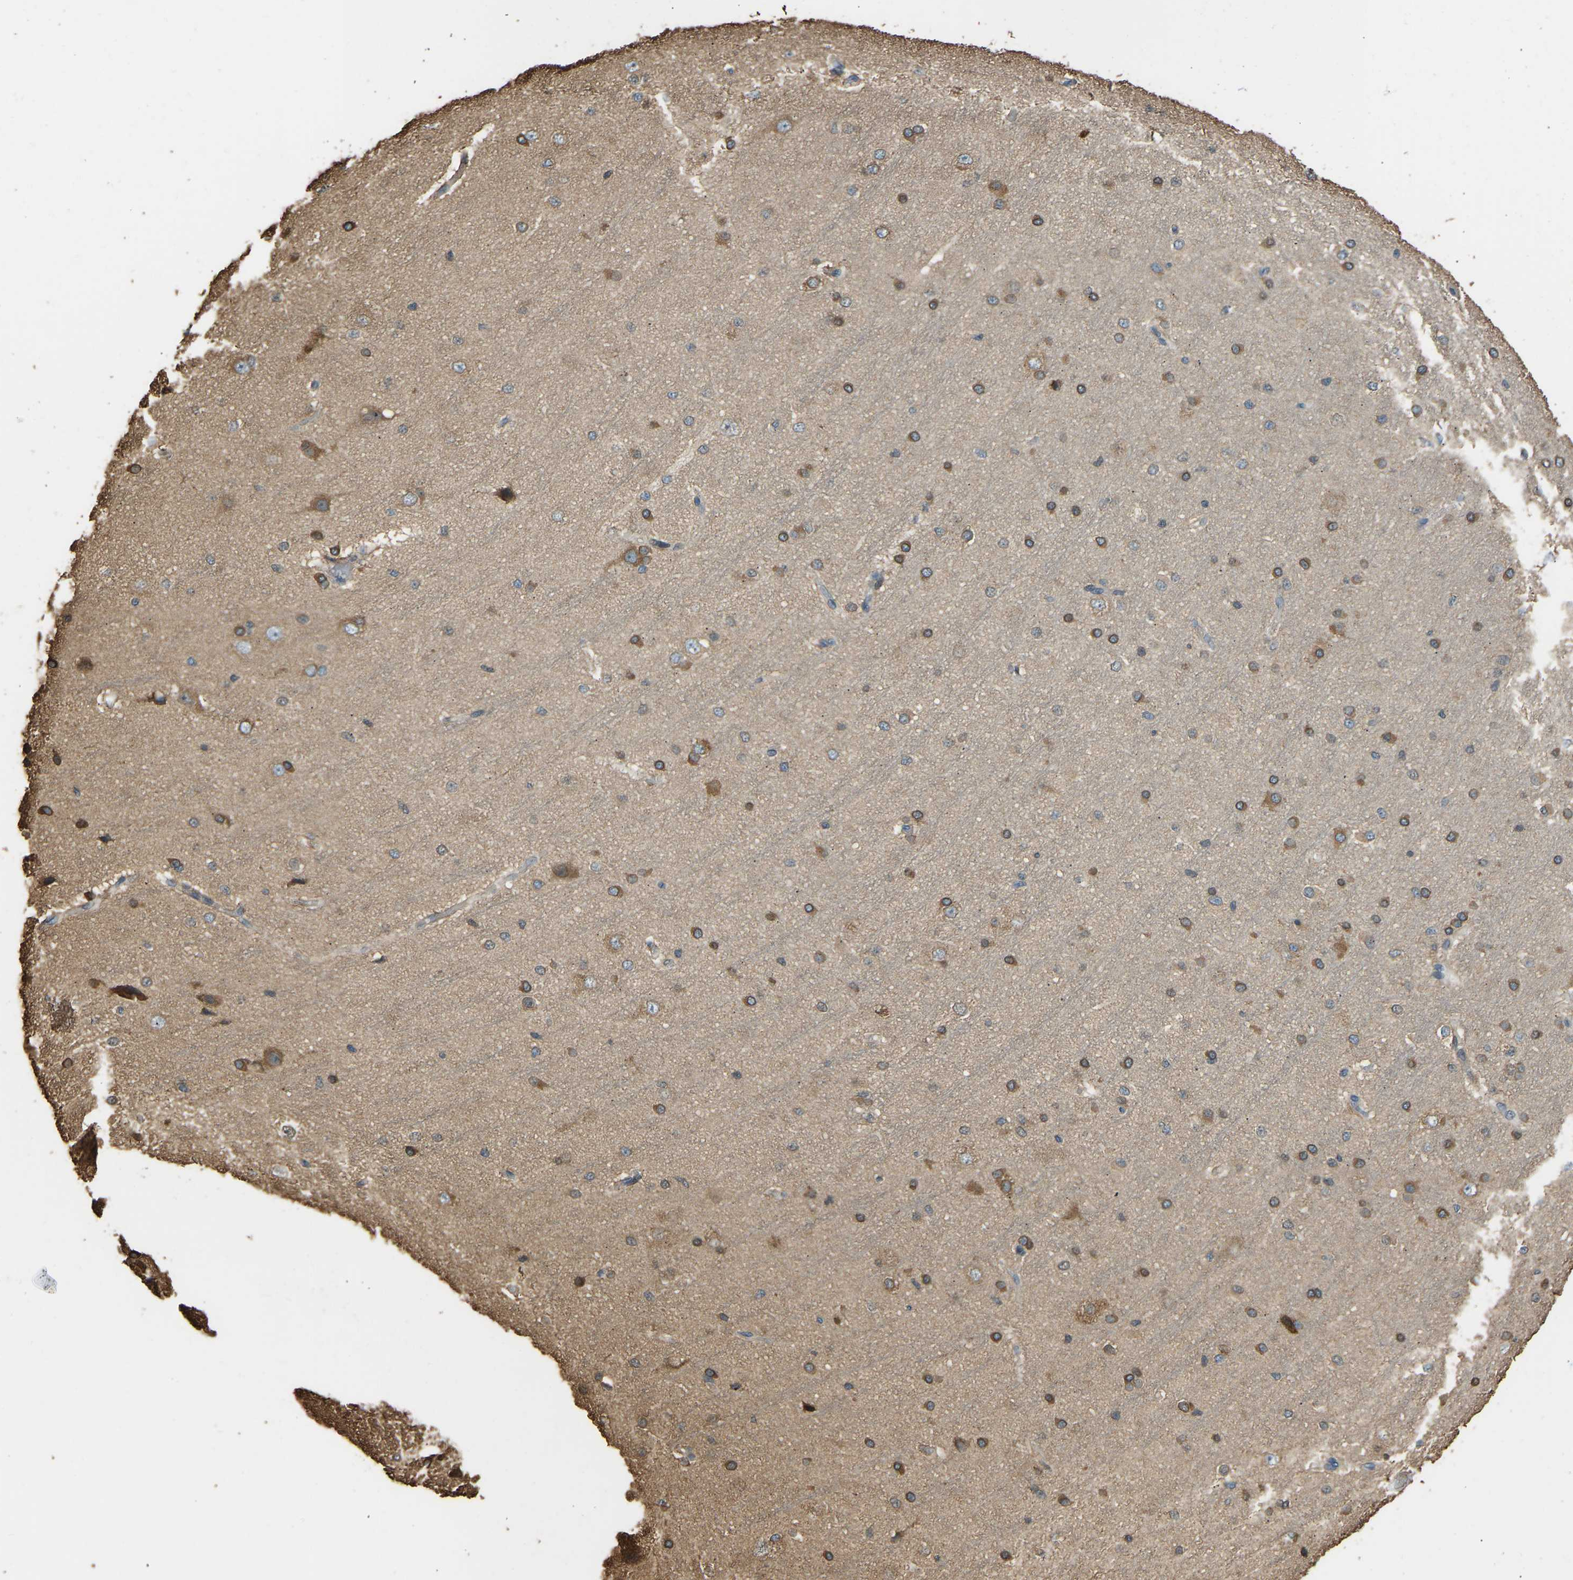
{"staining": {"intensity": "moderate", "quantity": ">75%", "location": "cytoplasmic/membranous"}, "tissue": "cerebral cortex", "cell_type": "Endothelial cells", "image_type": "normal", "snomed": [{"axis": "morphology", "description": "Normal tissue, NOS"}, {"axis": "morphology", "description": "Developmental malformation"}, {"axis": "topography", "description": "Cerebral cortex"}], "caption": "Cerebral cortex stained with immunohistochemistry (IHC) demonstrates moderate cytoplasmic/membranous expression in about >75% of endothelial cells. (Stains: DAB (3,3'-diaminobenzidine) in brown, nuclei in blue, Microscopy: brightfield microscopy at high magnification).", "gene": "OS9", "patient": {"sex": "female", "age": 30}}